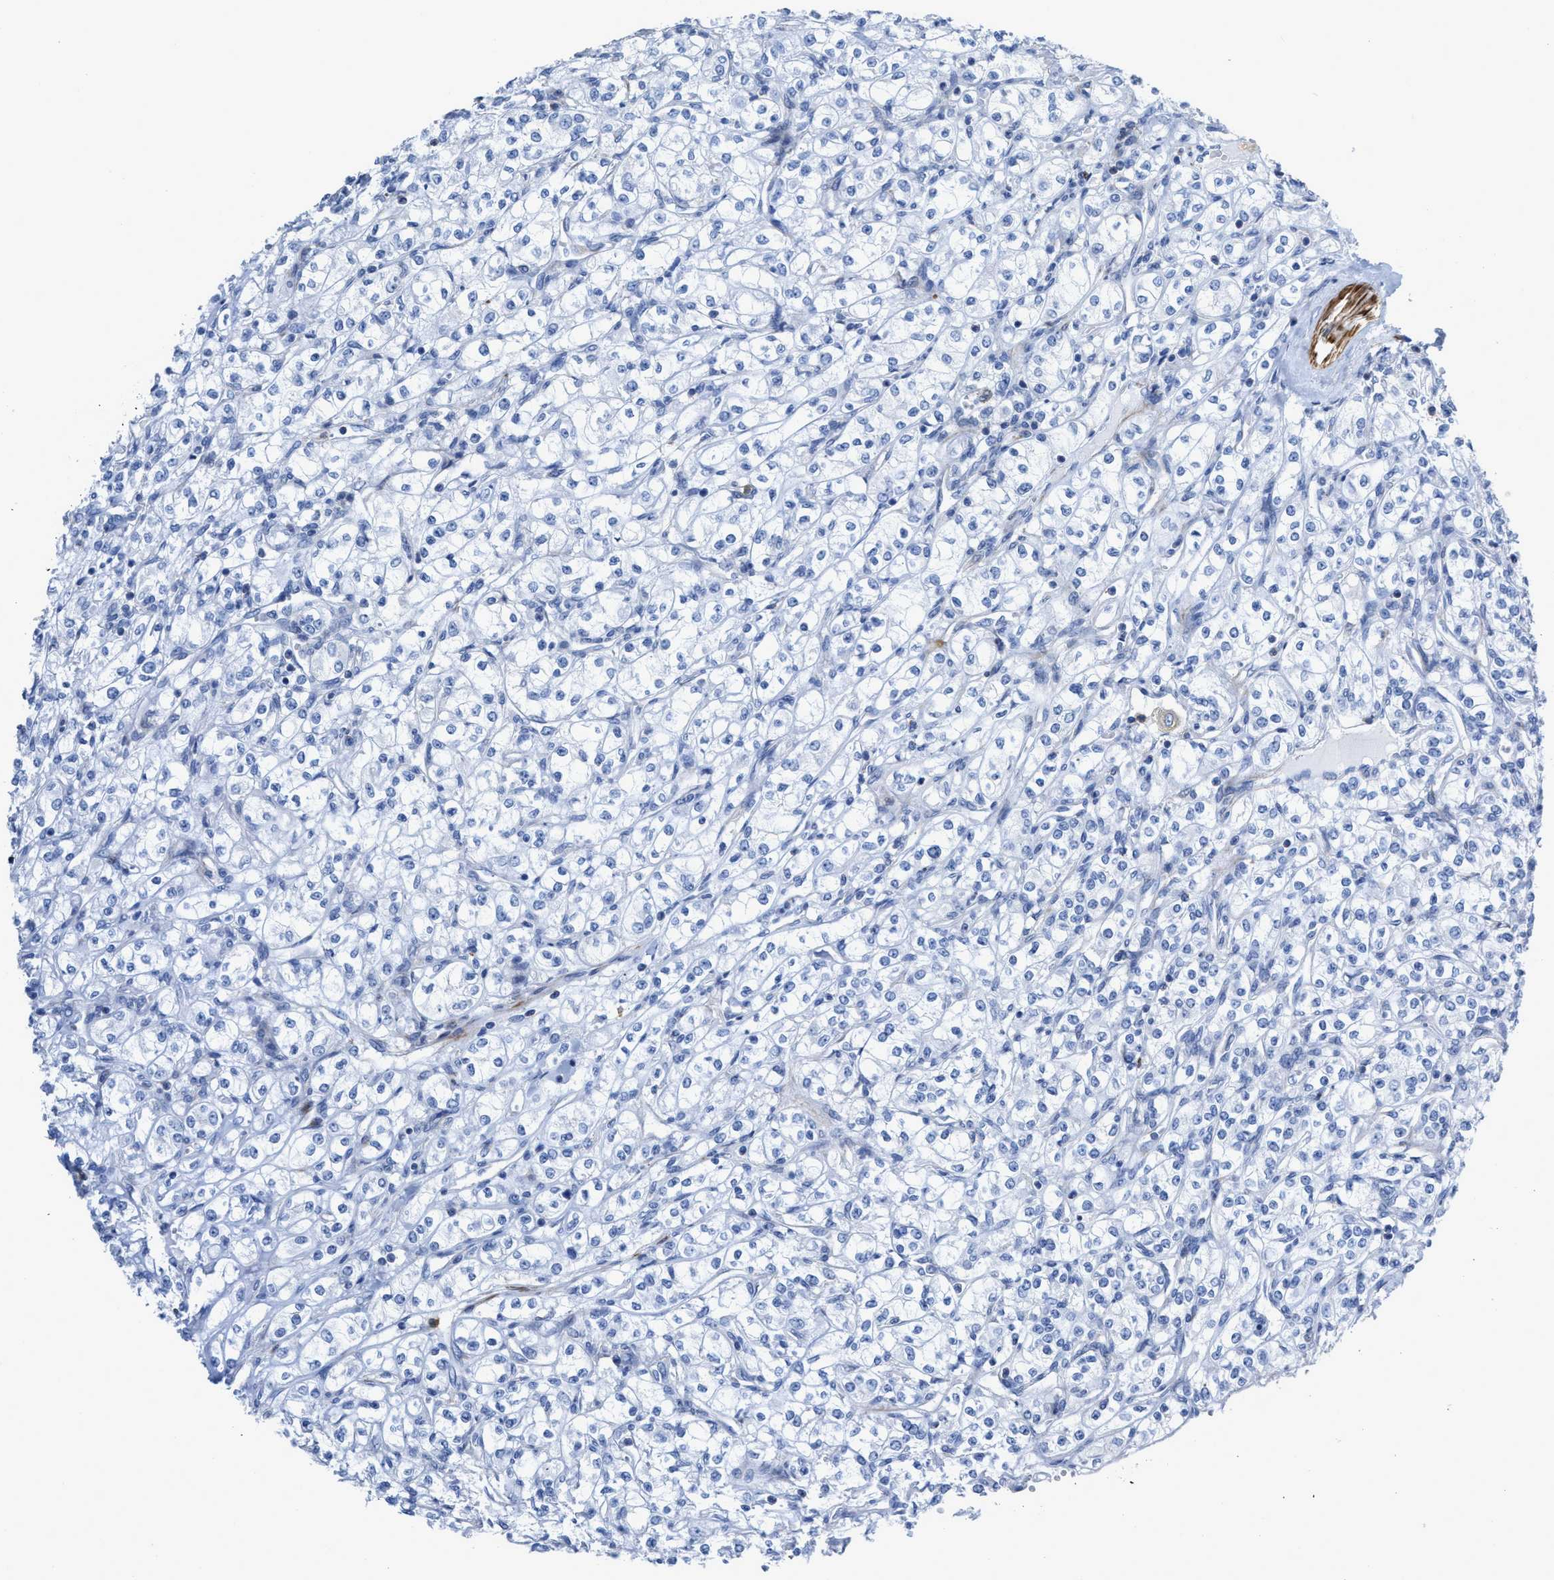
{"staining": {"intensity": "negative", "quantity": "none", "location": "none"}, "tissue": "renal cancer", "cell_type": "Tumor cells", "image_type": "cancer", "snomed": [{"axis": "morphology", "description": "Adenocarcinoma, NOS"}, {"axis": "topography", "description": "Kidney"}], "caption": "A photomicrograph of adenocarcinoma (renal) stained for a protein exhibits no brown staining in tumor cells. Brightfield microscopy of IHC stained with DAB (brown) and hematoxylin (blue), captured at high magnification.", "gene": "PRMT2", "patient": {"sex": "male", "age": 77}}